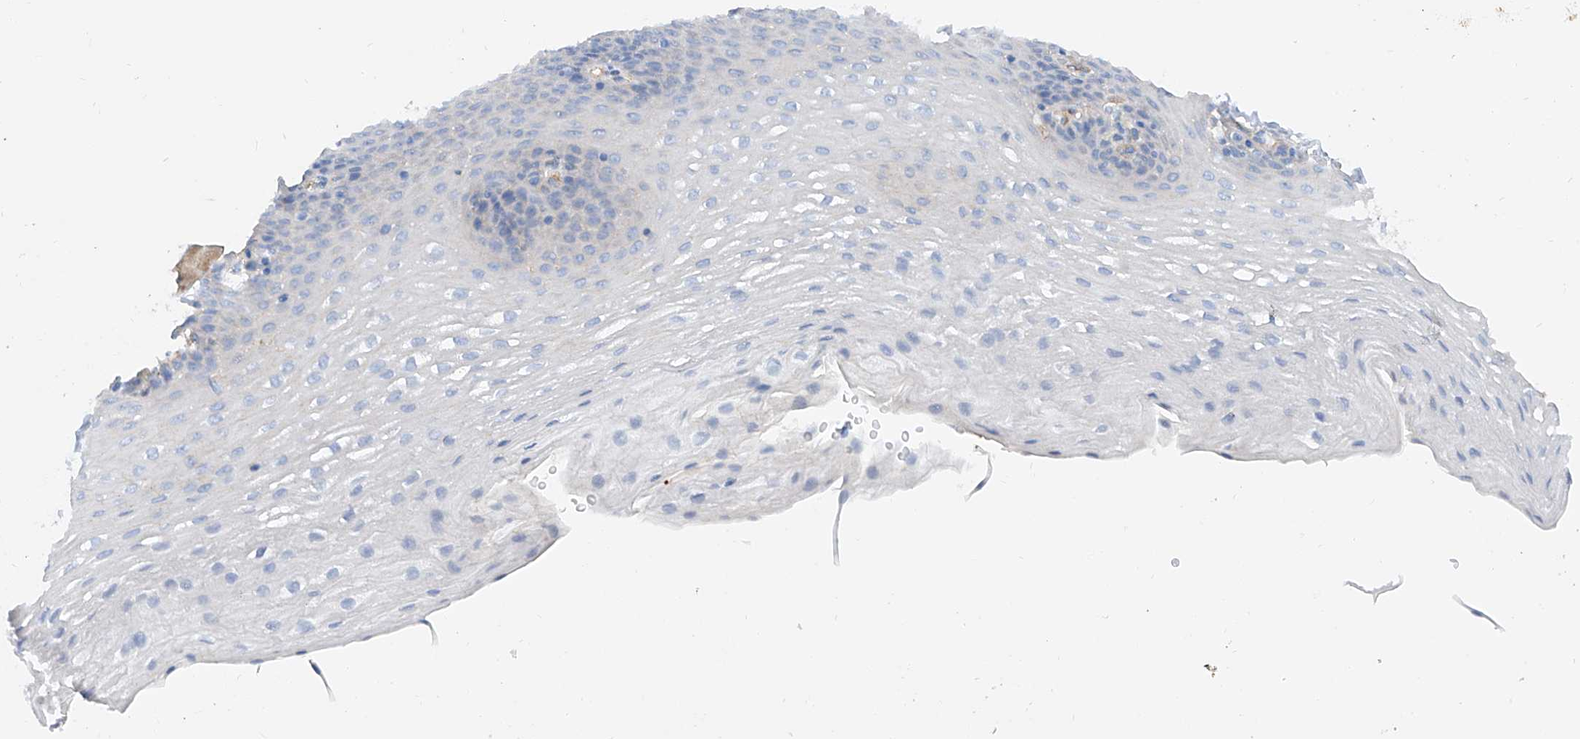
{"staining": {"intensity": "negative", "quantity": "none", "location": "none"}, "tissue": "esophagus", "cell_type": "Squamous epithelial cells", "image_type": "normal", "snomed": [{"axis": "morphology", "description": "Normal tissue, NOS"}, {"axis": "topography", "description": "Esophagus"}], "caption": "DAB (3,3'-diaminobenzidine) immunohistochemical staining of normal esophagus demonstrates no significant expression in squamous epithelial cells.", "gene": "TAS2R60", "patient": {"sex": "female", "age": 66}}